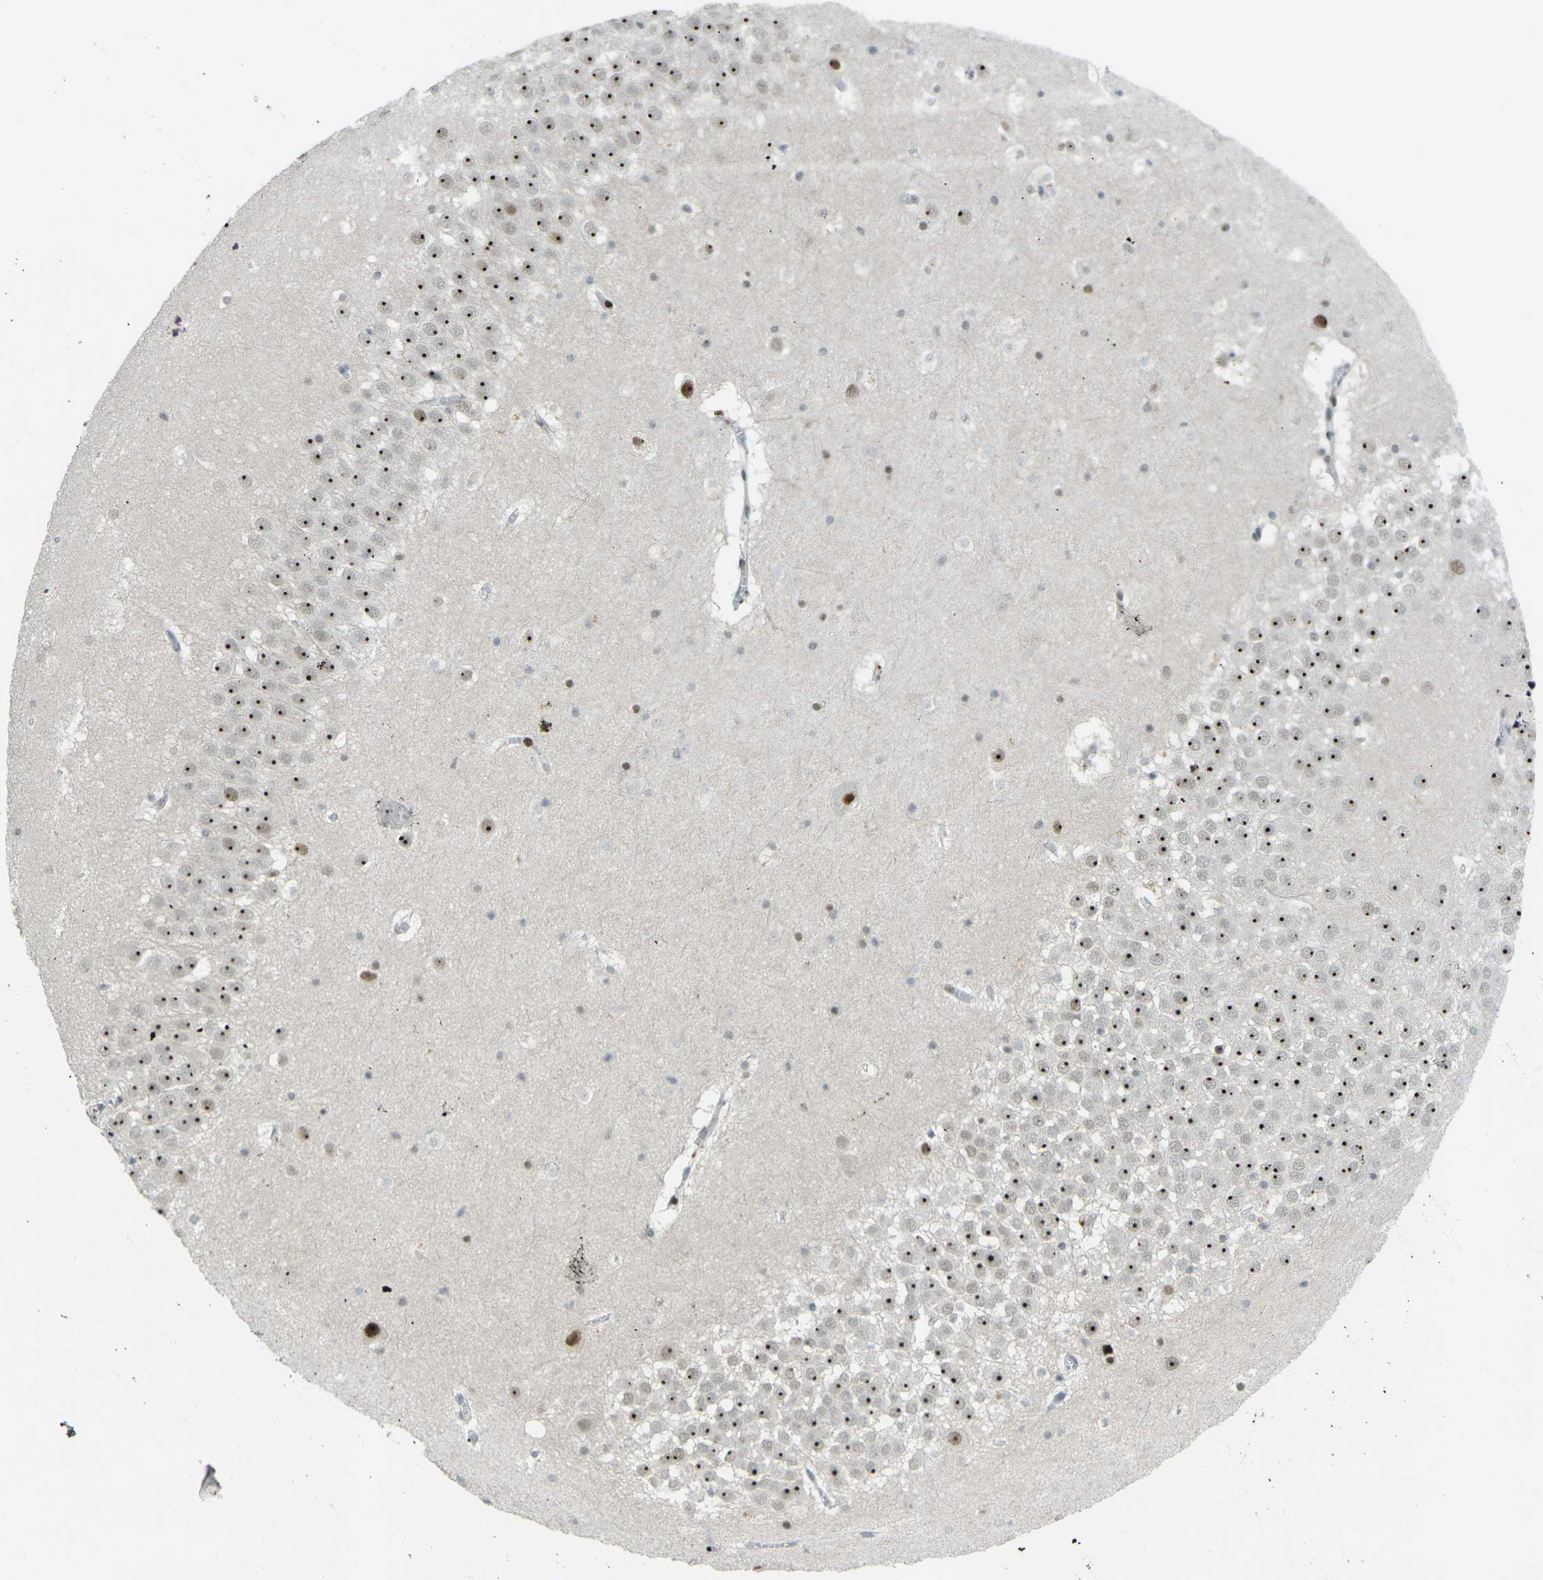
{"staining": {"intensity": "strong", "quantity": ">75%", "location": "nuclear"}, "tissue": "hippocampus", "cell_type": "Glial cells", "image_type": "normal", "snomed": [{"axis": "morphology", "description": "Normal tissue, NOS"}, {"axis": "topography", "description": "Hippocampus"}], "caption": "Immunohistochemistry (DAB) staining of unremarkable human hippocampus demonstrates strong nuclear protein positivity in approximately >75% of glial cells.", "gene": "UBE2C", "patient": {"sex": "male", "age": 45}}